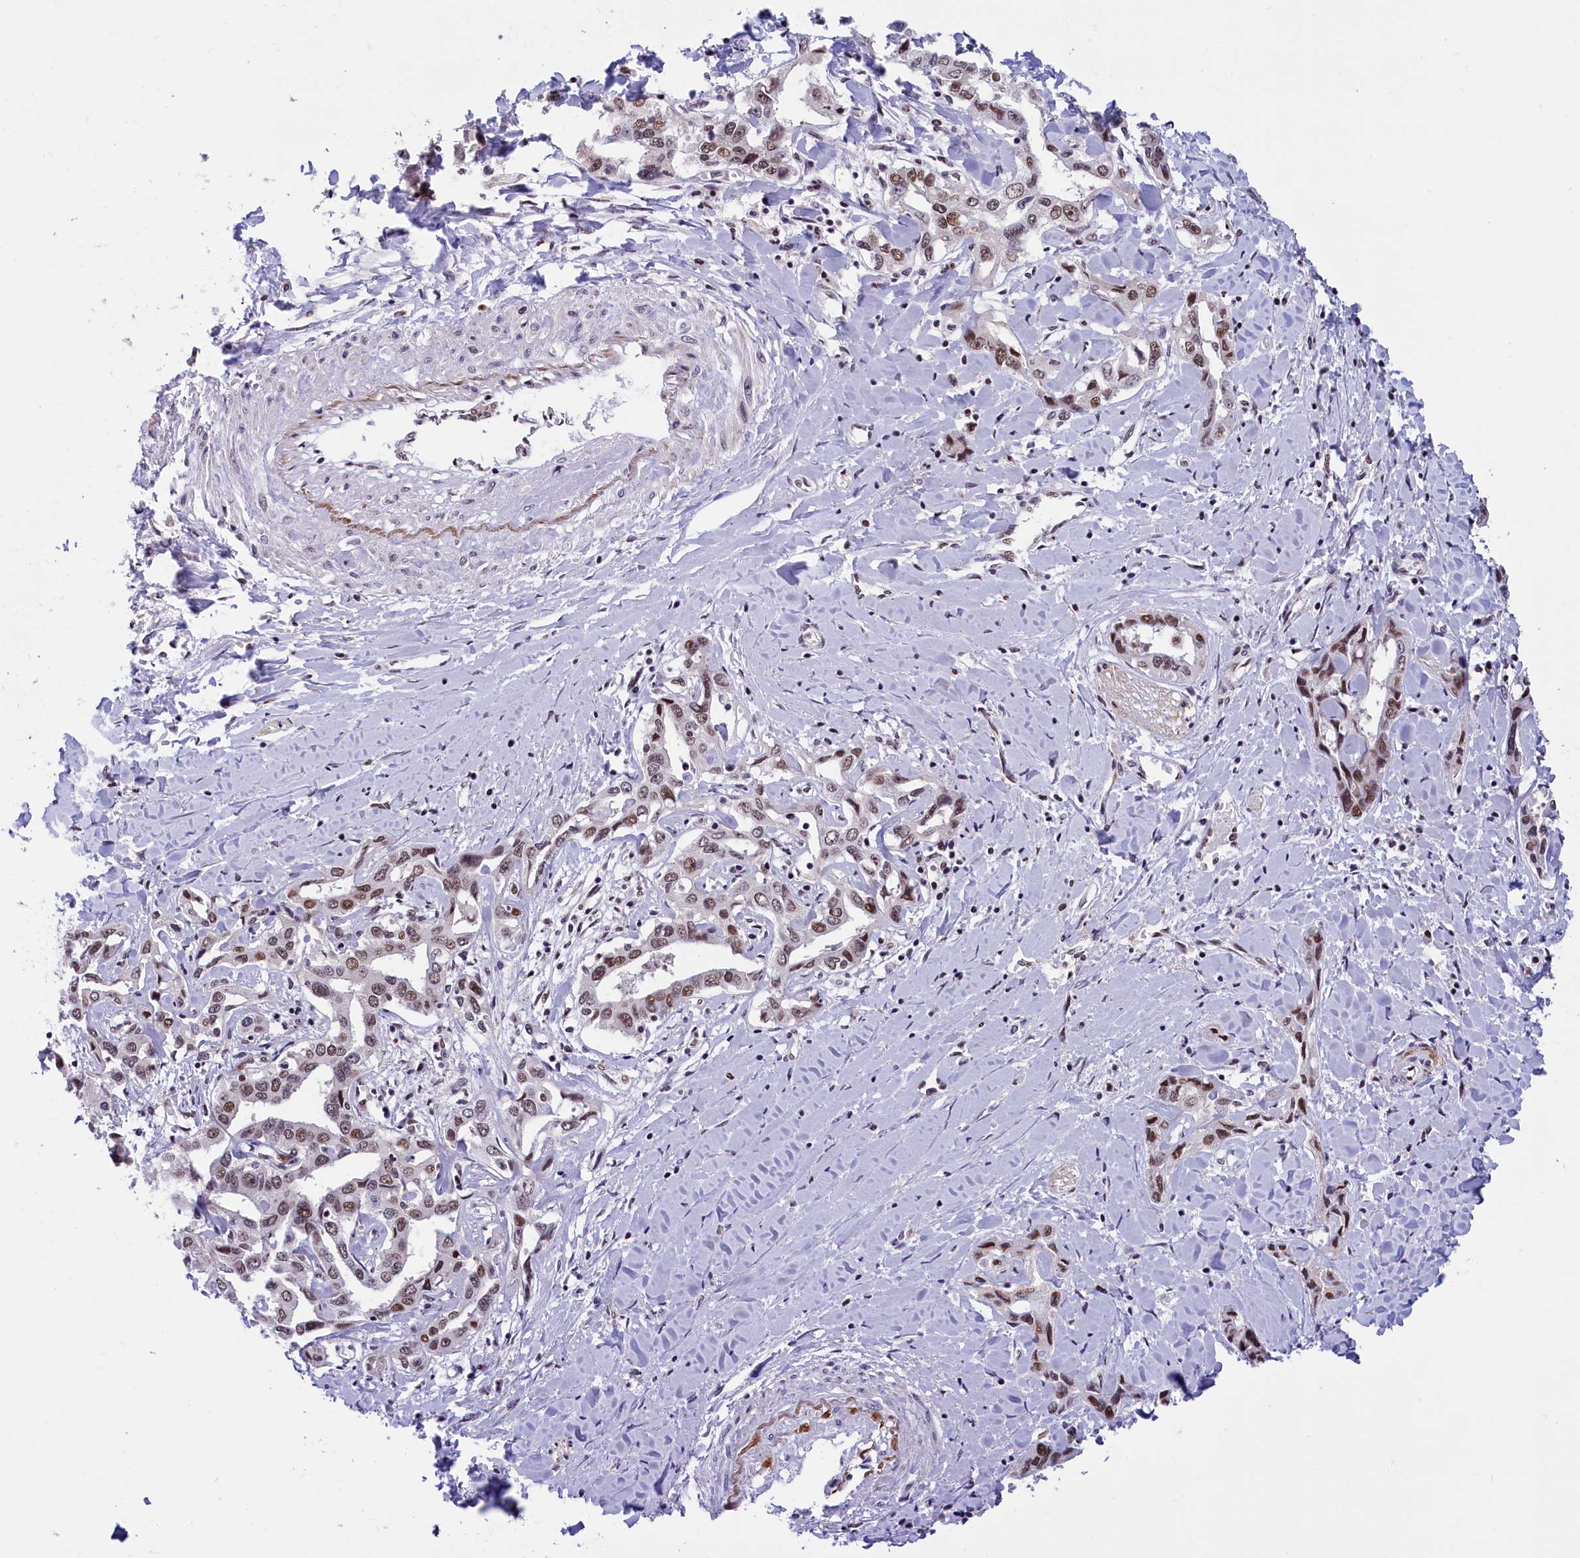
{"staining": {"intensity": "moderate", "quantity": ">75%", "location": "nuclear"}, "tissue": "liver cancer", "cell_type": "Tumor cells", "image_type": "cancer", "snomed": [{"axis": "morphology", "description": "Cholangiocarcinoma"}, {"axis": "topography", "description": "Liver"}], "caption": "Liver cancer (cholangiocarcinoma) stained for a protein reveals moderate nuclear positivity in tumor cells.", "gene": "CDYL2", "patient": {"sex": "male", "age": 59}}